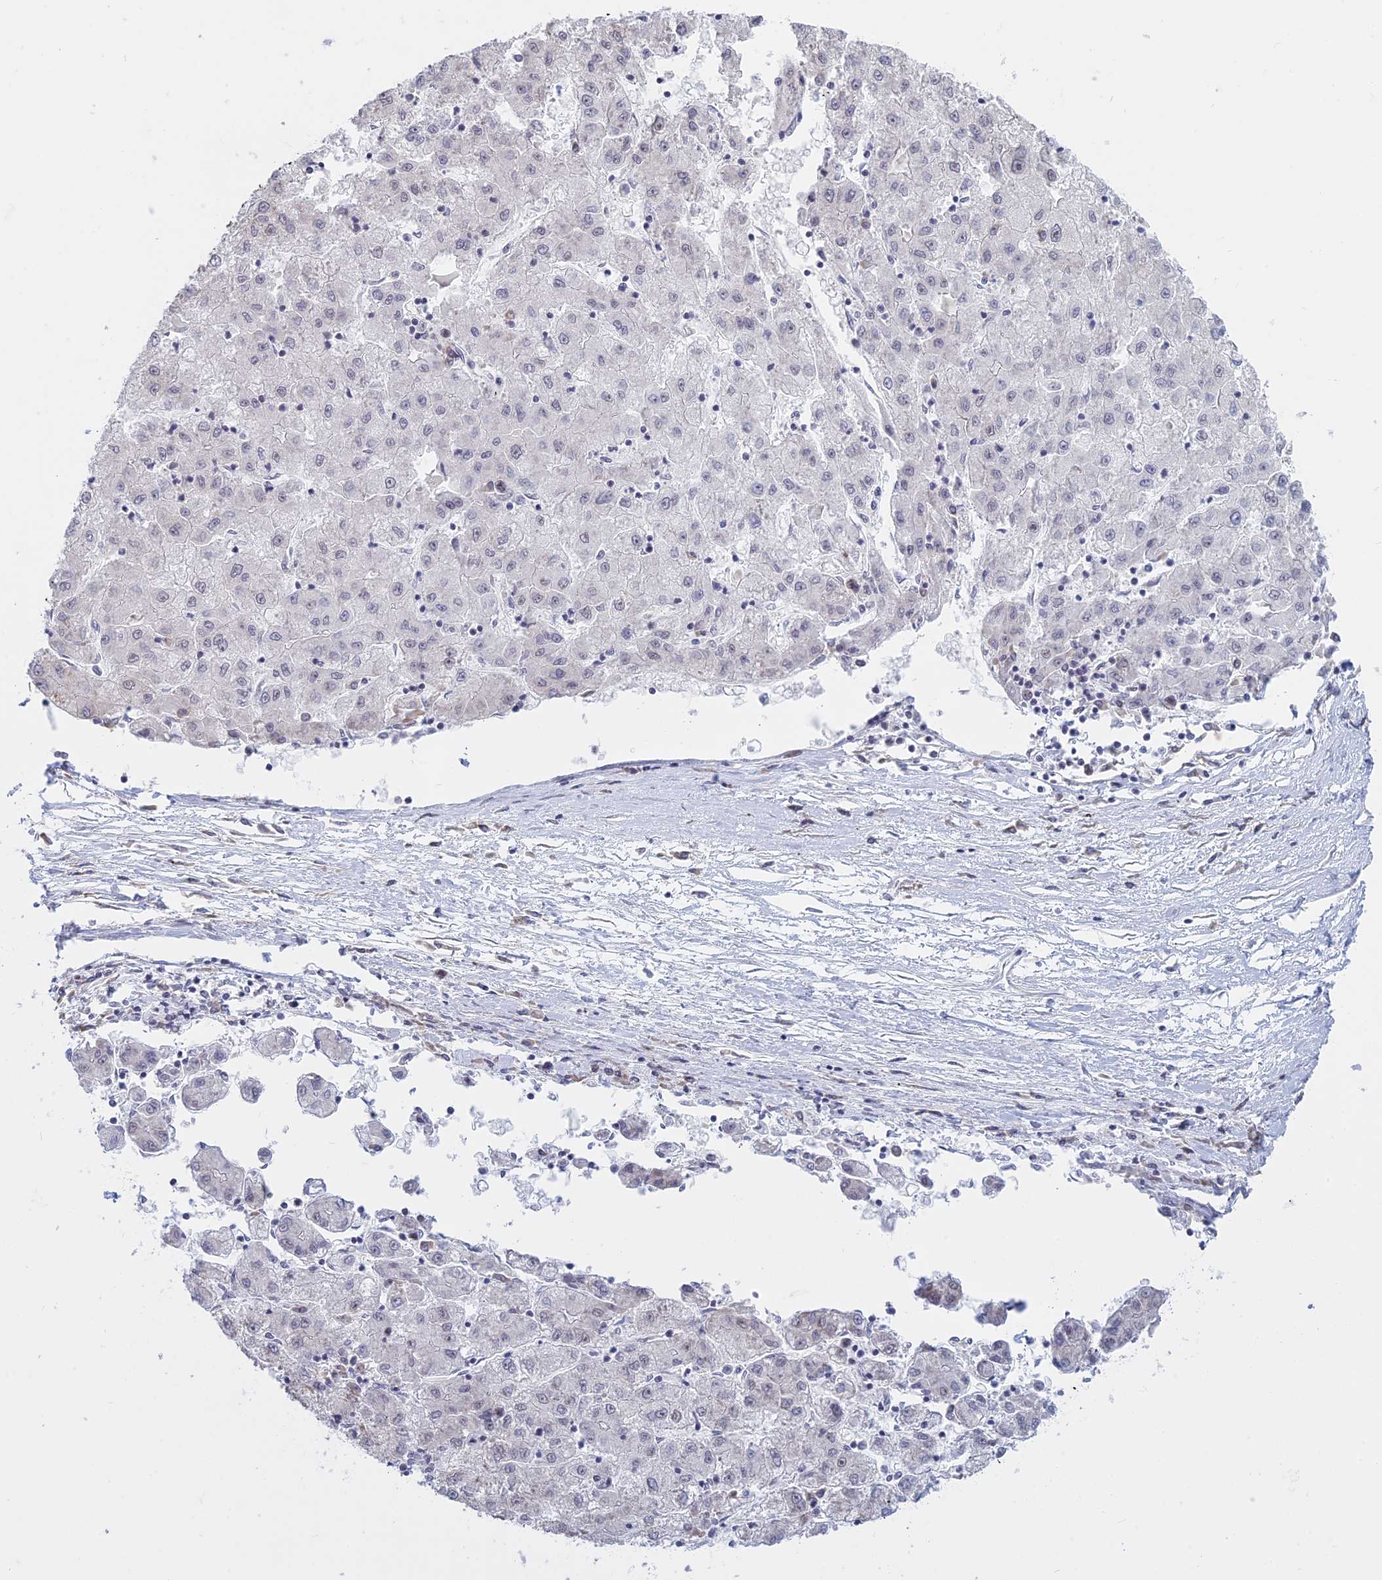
{"staining": {"intensity": "negative", "quantity": "none", "location": "none"}, "tissue": "liver cancer", "cell_type": "Tumor cells", "image_type": "cancer", "snomed": [{"axis": "morphology", "description": "Carcinoma, Hepatocellular, NOS"}, {"axis": "topography", "description": "Liver"}], "caption": "A high-resolution image shows IHC staining of liver hepatocellular carcinoma, which displays no significant staining in tumor cells.", "gene": "RPS19BP1", "patient": {"sex": "male", "age": 72}}